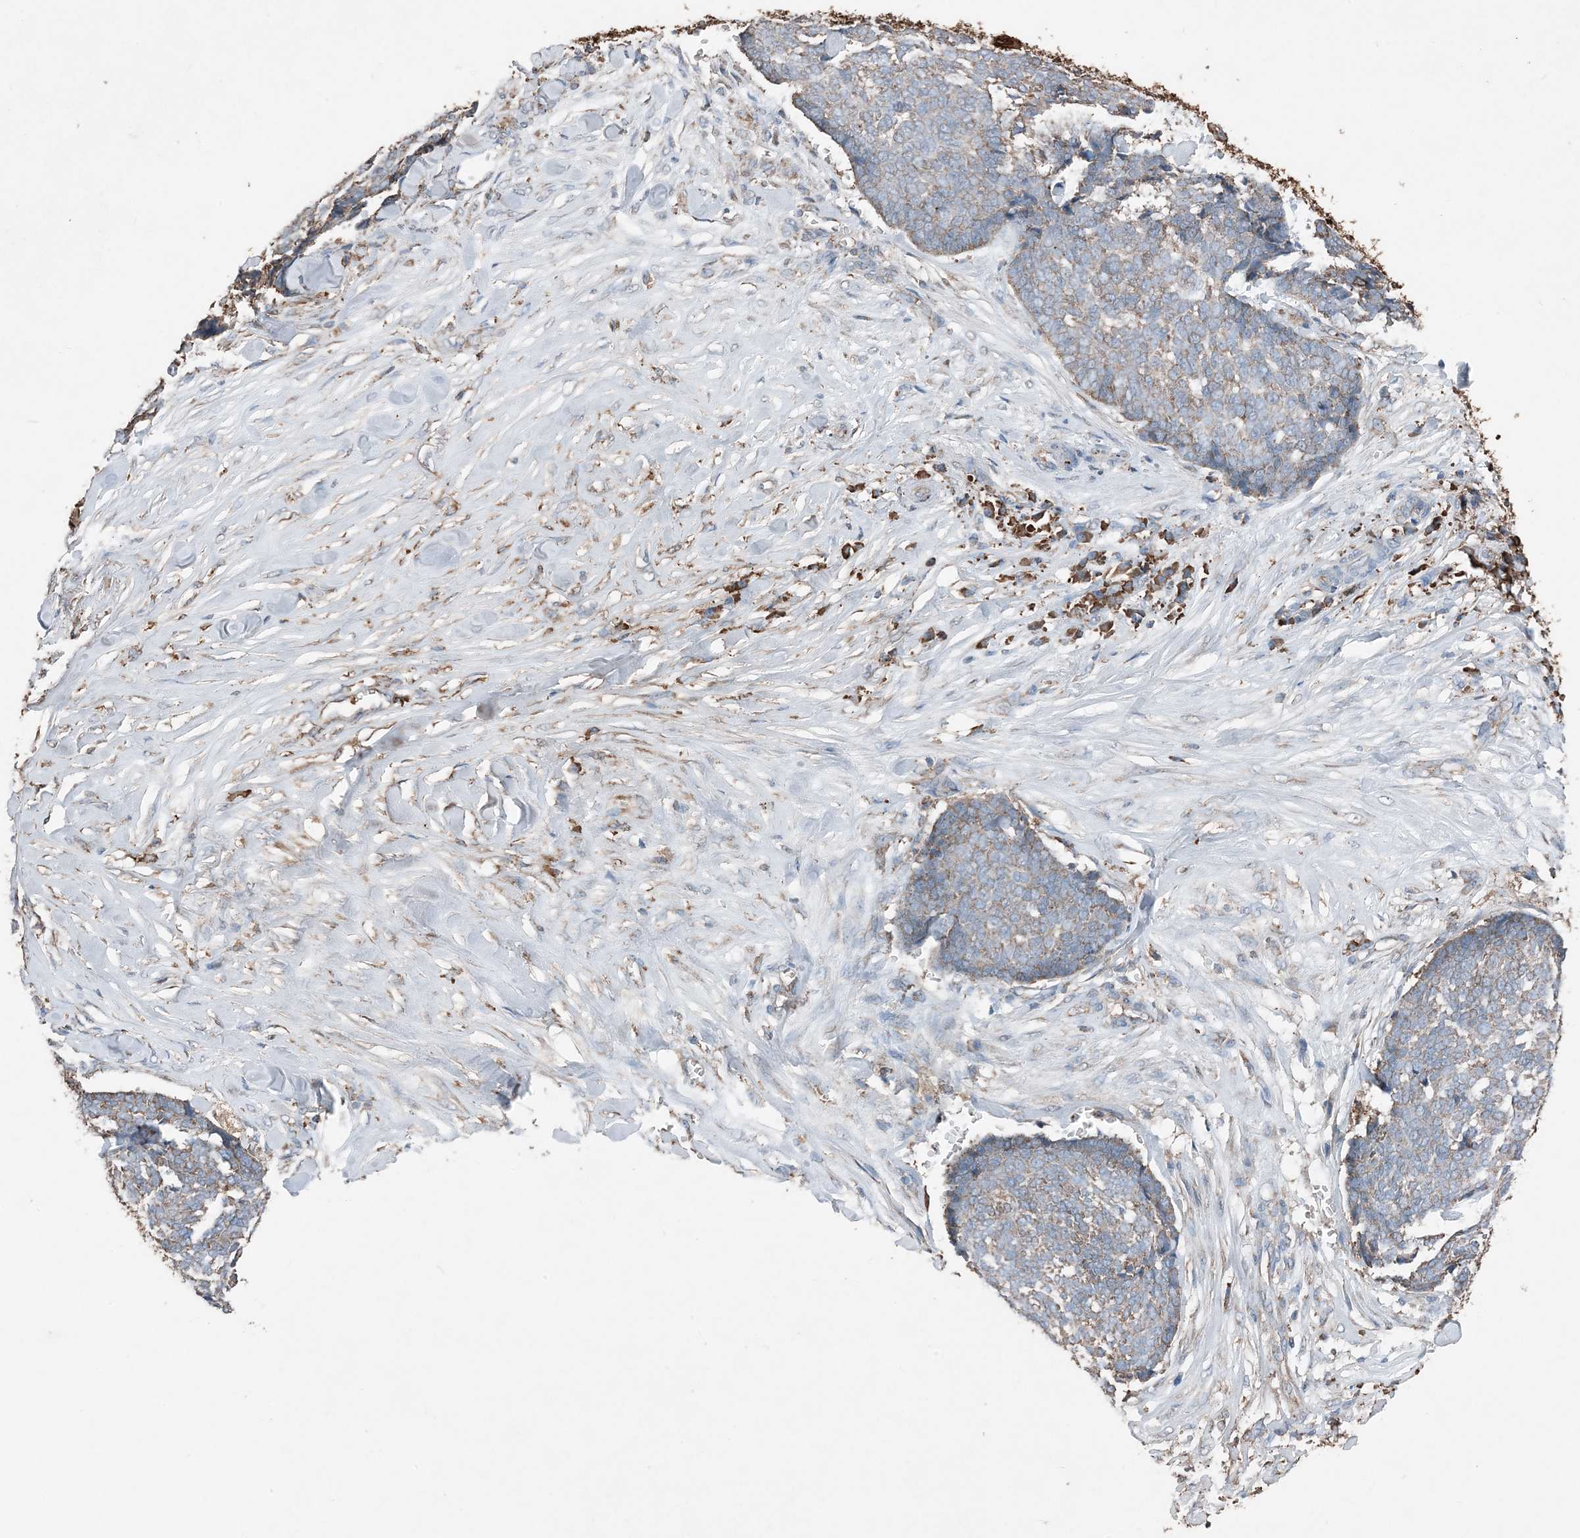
{"staining": {"intensity": "moderate", "quantity": "<25%", "location": "cytoplasmic/membranous"}, "tissue": "skin cancer", "cell_type": "Tumor cells", "image_type": "cancer", "snomed": [{"axis": "morphology", "description": "Basal cell carcinoma"}, {"axis": "topography", "description": "Skin"}], "caption": "An IHC photomicrograph of tumor tissue is shown. Protein staining in brown highlights moderate cytoplasmic/membranous positivity in skin cancer (basal cell carcinoma) within tumor cells.", "gene": "PDIA6", "patient": {"sex": "male", "age": 84}}